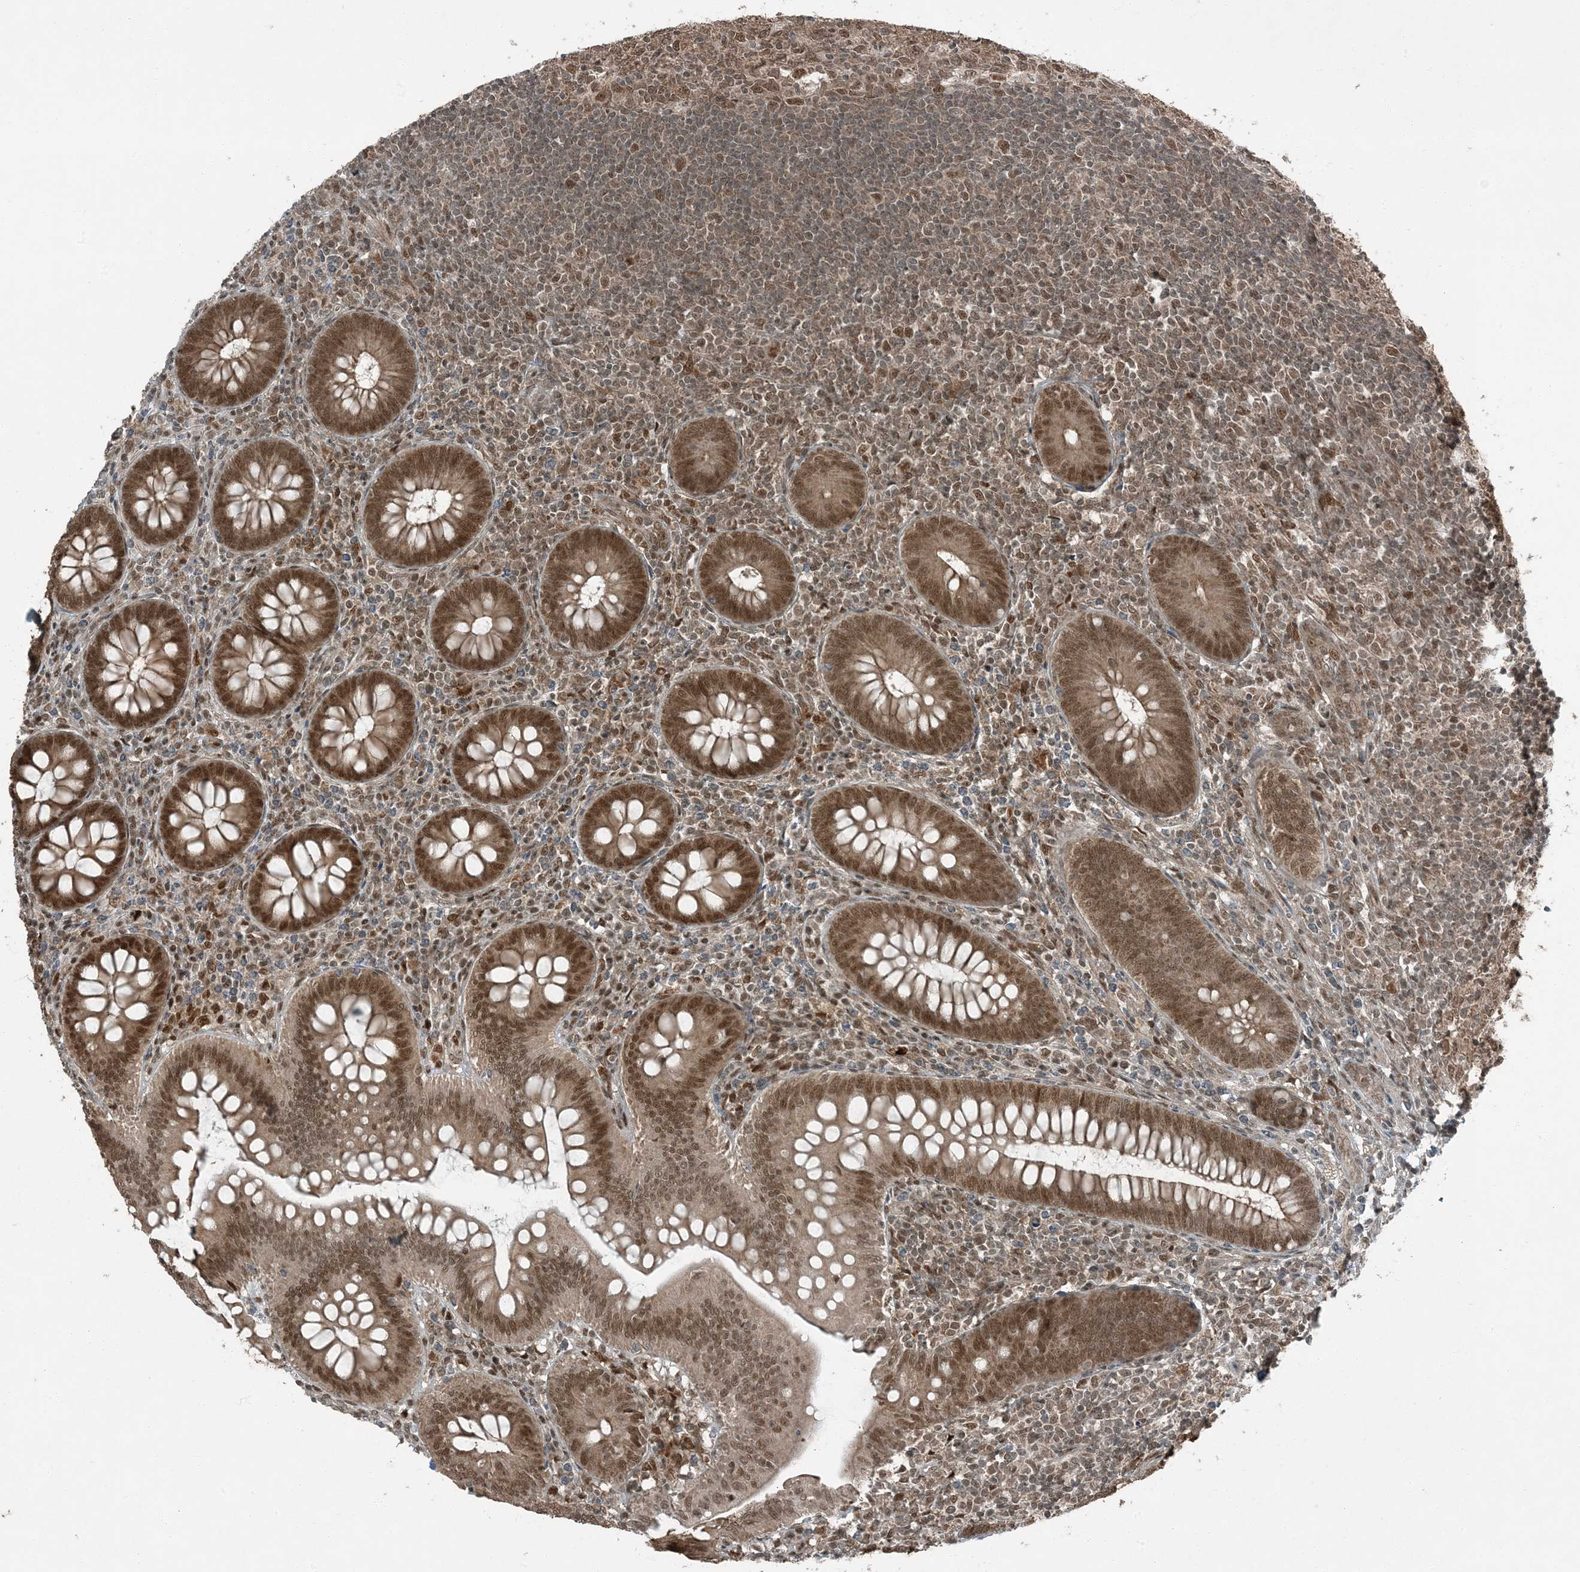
{"staining": {"intensity": "moderate", "quantity": ">75%", "location": "cytoplasmic/membranous,nuclear"}, "tissue": "appendix", "cell_type": "Glandular cells", "image_type": "normal", "snomed": [{"axis": "morphology", "description": "Normal tissue, NOS"}, {"axis": "topography", "description": "Appendix"}], "caption": "Glandular cells display moderate cytoplasmic/membranous,nuclear expression in about >75% of cells in normal appendix.", "gene": "TRAPPC12", "patient": {"sex": "male", "age": 14}}